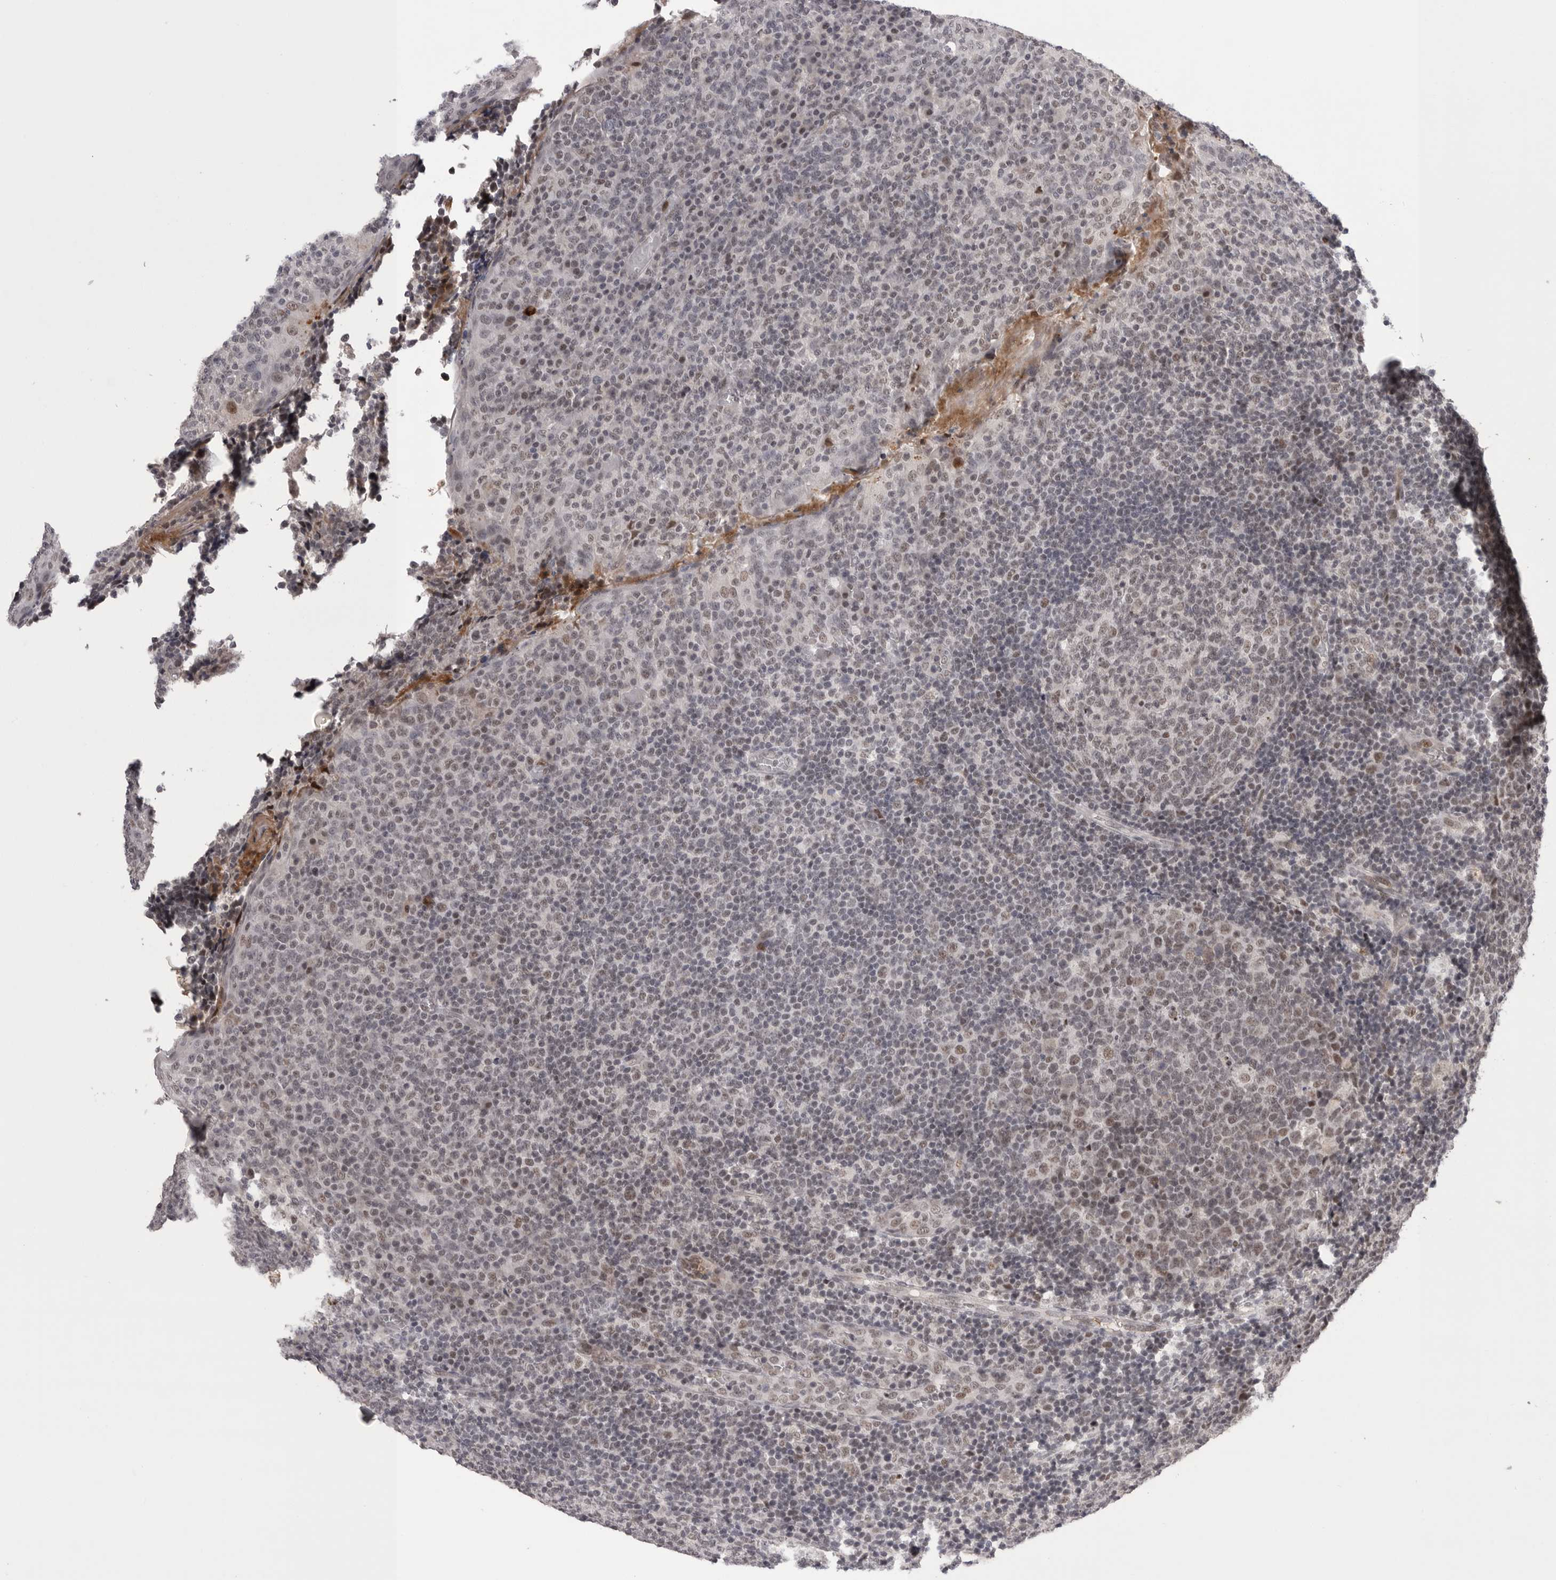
{"staining": {"intensity": "weak", "quantity": ">75%", "location": "nuclear"}, "tissue": "tonsil", "cell_type": "Germinal center cells", "image_type": "normal", "snomed": [{"axis": "morphology", "description": "Normal tissue, NOS"}, {"axis": "topography", "description": "Tonsil"}], "caption": "Immunohistochemical staining of normal tonsil reveals >75% levels of weak nuclear protein expression in approximately >75% of germinal center cells. Nuclei are stained in blue.", "gene": "POU5F1", "patient": {"sex": "female", "age": 19}}